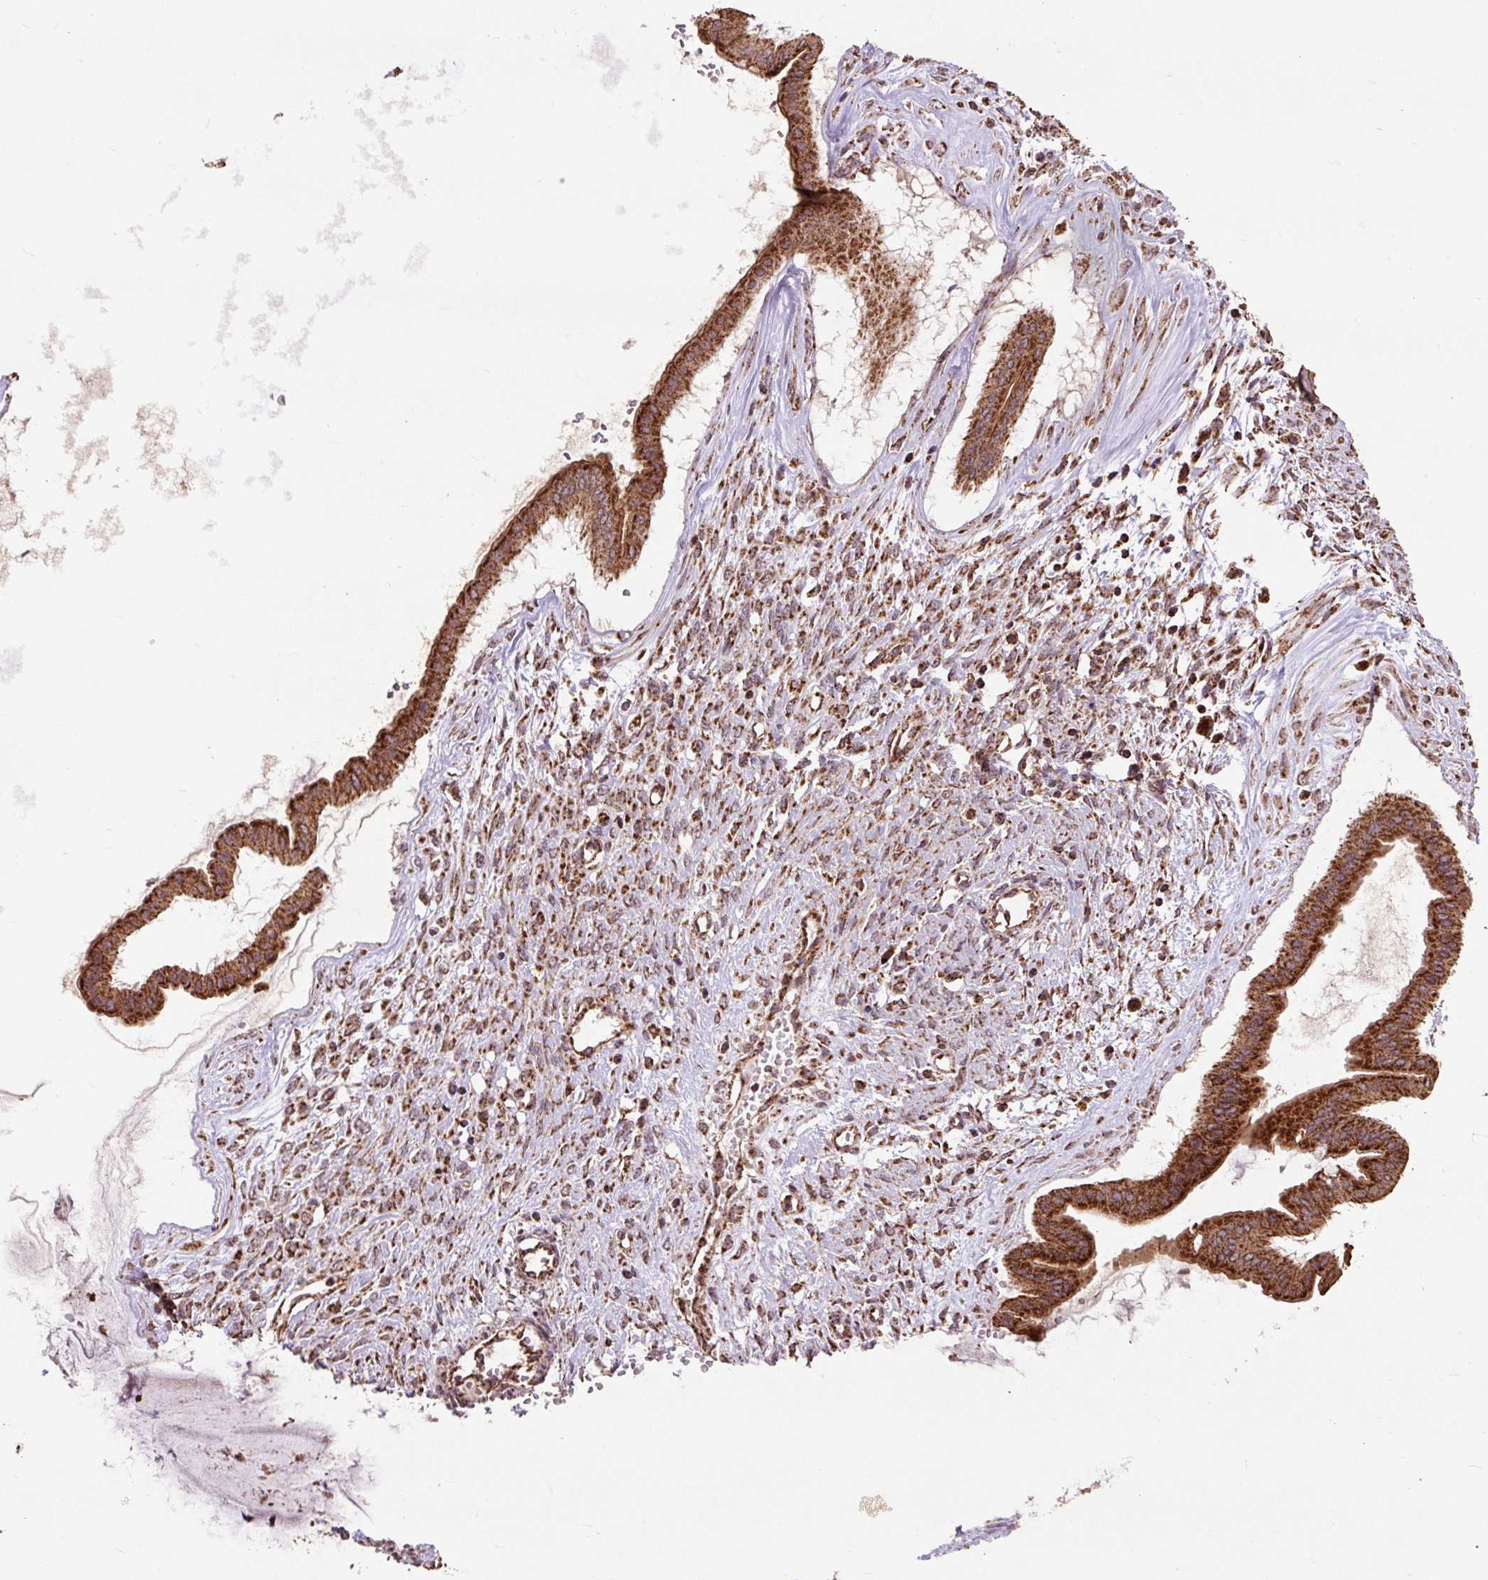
{"staining": {"intensity": "strong", "quantity": ">75%", "location": "cytoplasmic/membranous"}, "tissue": "ovarian cancer", "cell_type": "Tumor cells", "image_type": "cancer", "snomed": [{"axis": "morphology", "description": "Cystadenocarcinoma, mucinous, NOS"}, {"axis": "topography", "description": "Ovary"}], "caption": "IHC photomicrograph of neoplastic tissue: human ovarian mucinous cystadenocarcinoma stained using IHC reveals high levels of strong protein expression localized specifically in the cytoplasmic/membranous of tumor cells, appearing as a cytoplasmic/membranous brown color.", "gene": "ATP5F1A", "patient": {"sex": "female", "age": 73}}